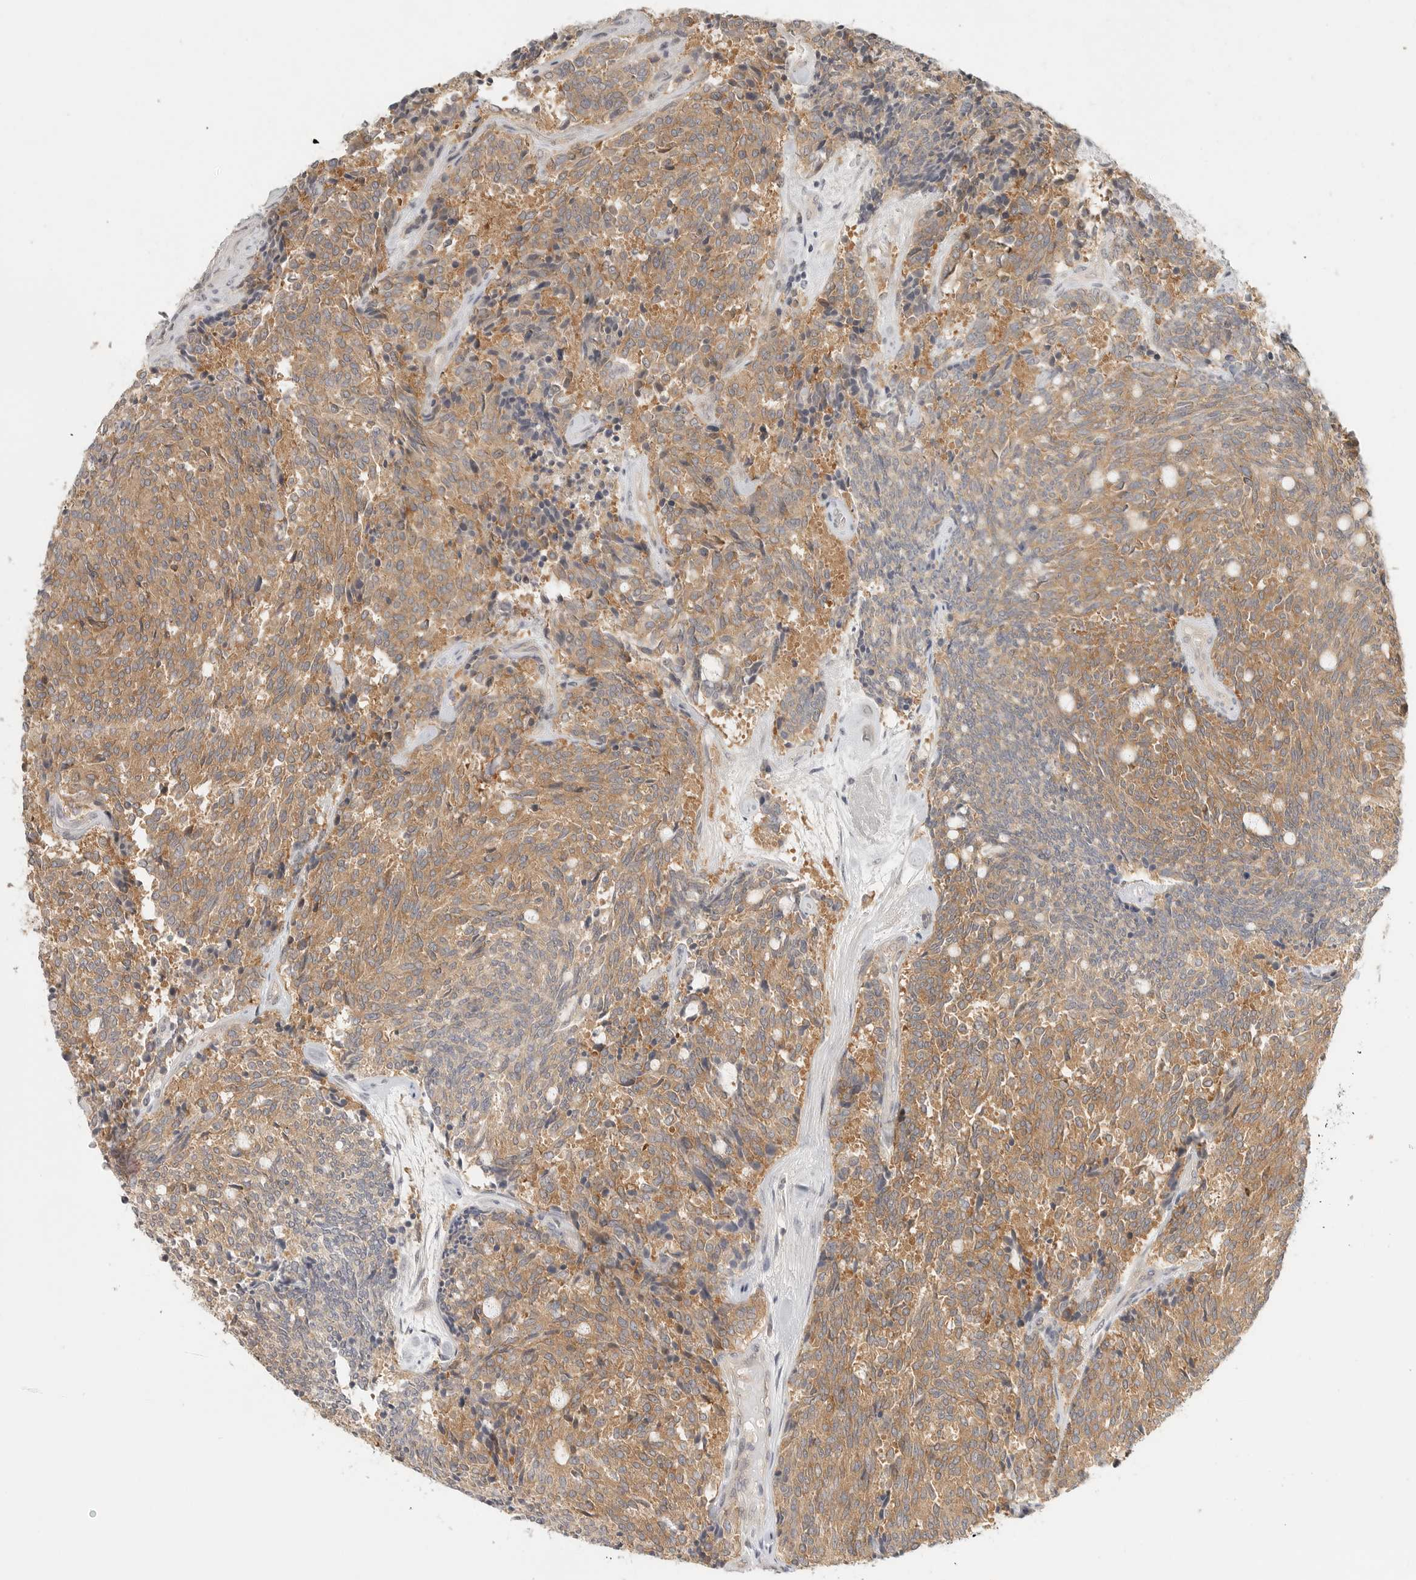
{"staining": {"intensity": "moderate", "quantity": ">75%", "location": "cytoplasmic/membranous"}, "tissue": "carcinoid", "cell_type": "Tumor cells", "image_type": "cancer", "snomed": [{"axis": "morphology", "description": "Carcinoid, malignant, NOS"}, {"axis": "topography", "description": "Pancreas"}], "caption": "The micrograph displays staining of carcinoid, revealing moderate cytoplasmic/membranous protein expression (brown color) within tumor cells.", "gene": "HDAC6", "patient": {"sex": "female", "age": 54}}